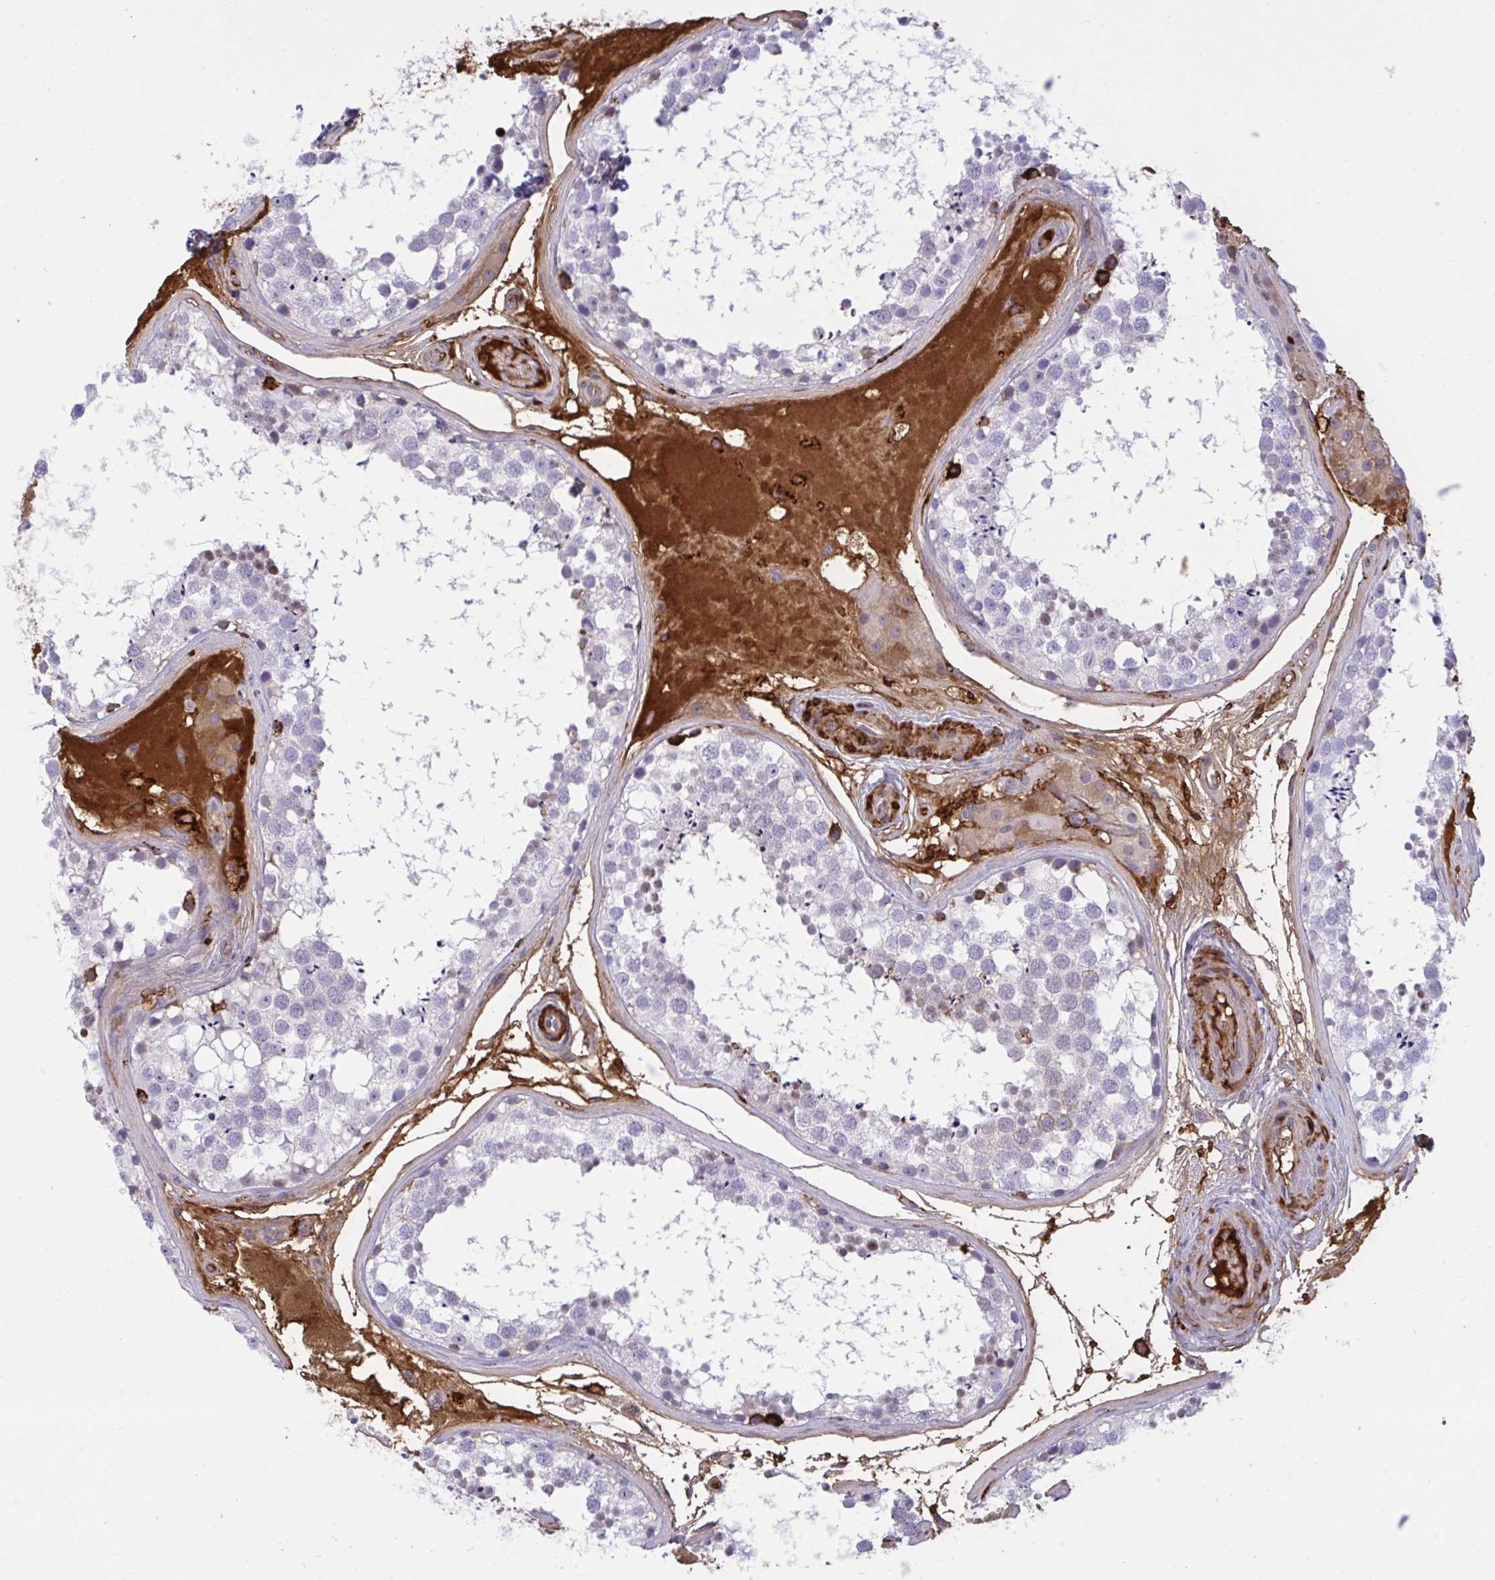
{"staining": {"intensity": "strong", "quantity": "<25%", "location": "cytoplasmic/membranous,nuclear"}, "tissue": "testis", "cell_type": "Cells in seminiferous ducts", "image_type": "normal", "snomed": [{"axis": "morphology", "description": "Normal tissue, NOS"}, {"axis": "morphology", "description": "Seminoma, NOS"}, {"axis": "topography", "description": "Testis"}], "caption": "An image of human testis stained for a protein reveals strong cytoplasmic/membranous,nuclear brown staining in cells in seminiferous ducts. (DAB IHC, brown staining for protein, blue staining for nuclei).", "gene": "F2", "patient": {"sex": "male", "age": 65}}